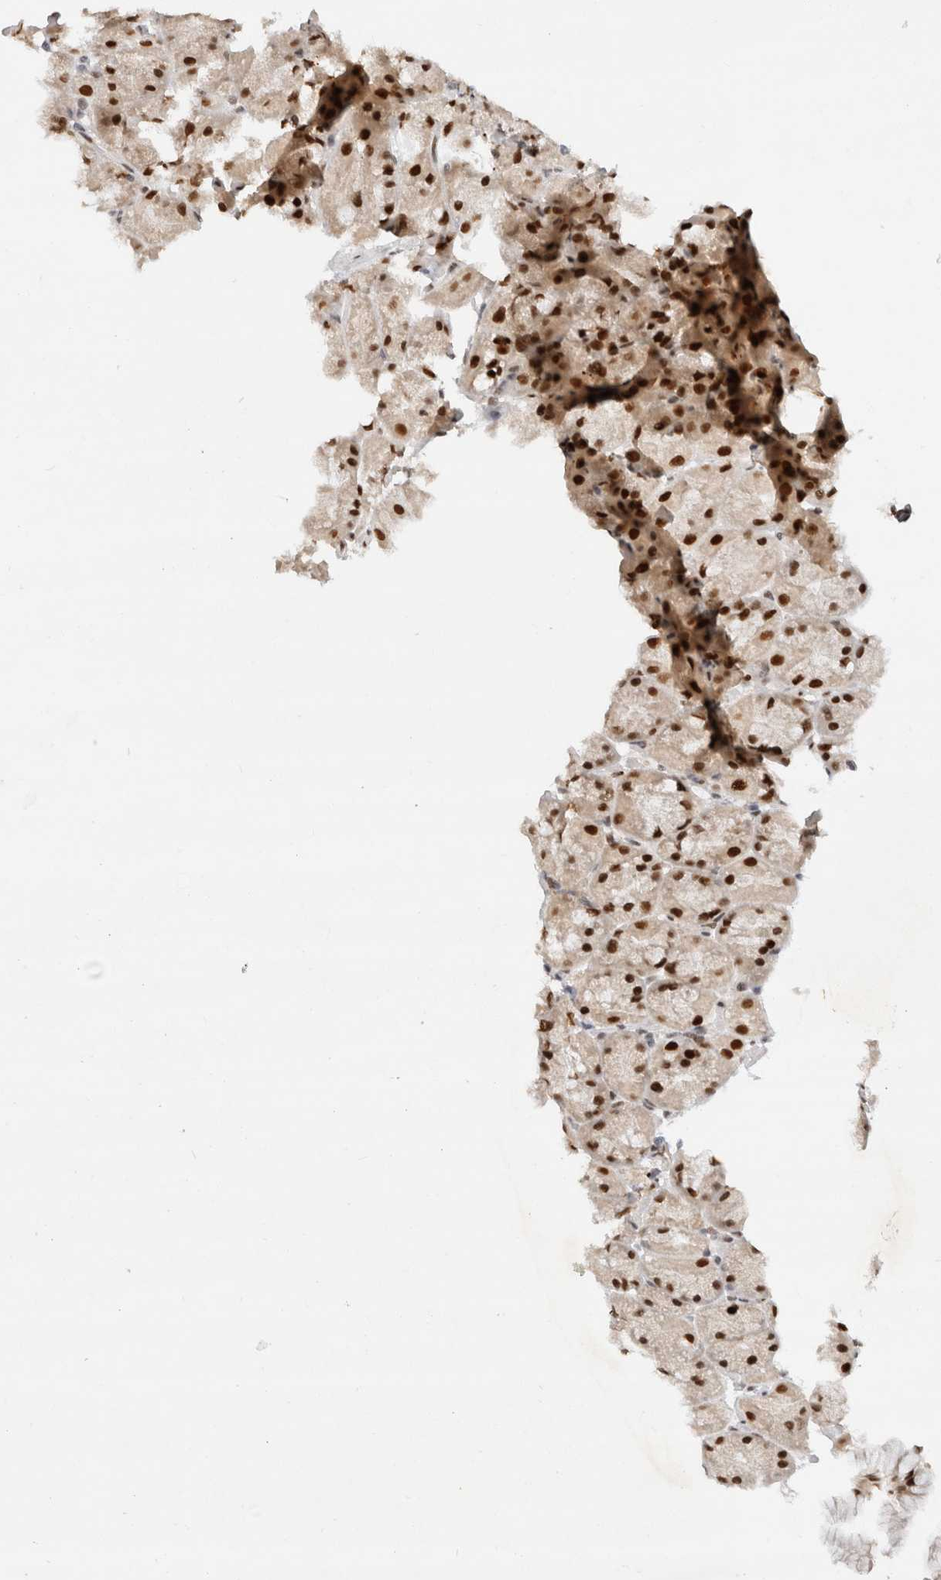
{"staining": {"intensity": "strong", "quantity": "25%-75%", "location": "nuclear"}, "tissue": "stomach", "cell_type": "Glandular cells", "image_type": "normal", "snomed": [{"axis": "morphology", "description": "Normal tissue, NOS"}, {"axis": "topography", "description": "Stomach, upper"}, {"axis": "topography", "description": "Stomach"}], "caption": "An immunohistochemistry photomicrograph of unremarkable tissue is shown. Protein staining in brown shows strong nuclear positivity in stomach within glandular cells. (Stains: DAB (3,3'-diaminobenzidine) in brown, nuclei in blue, Microscopy: brightfield microscopy at high magnification).", "gene": "GTF2I", "patient": {"sex": "male", "age": 48}}